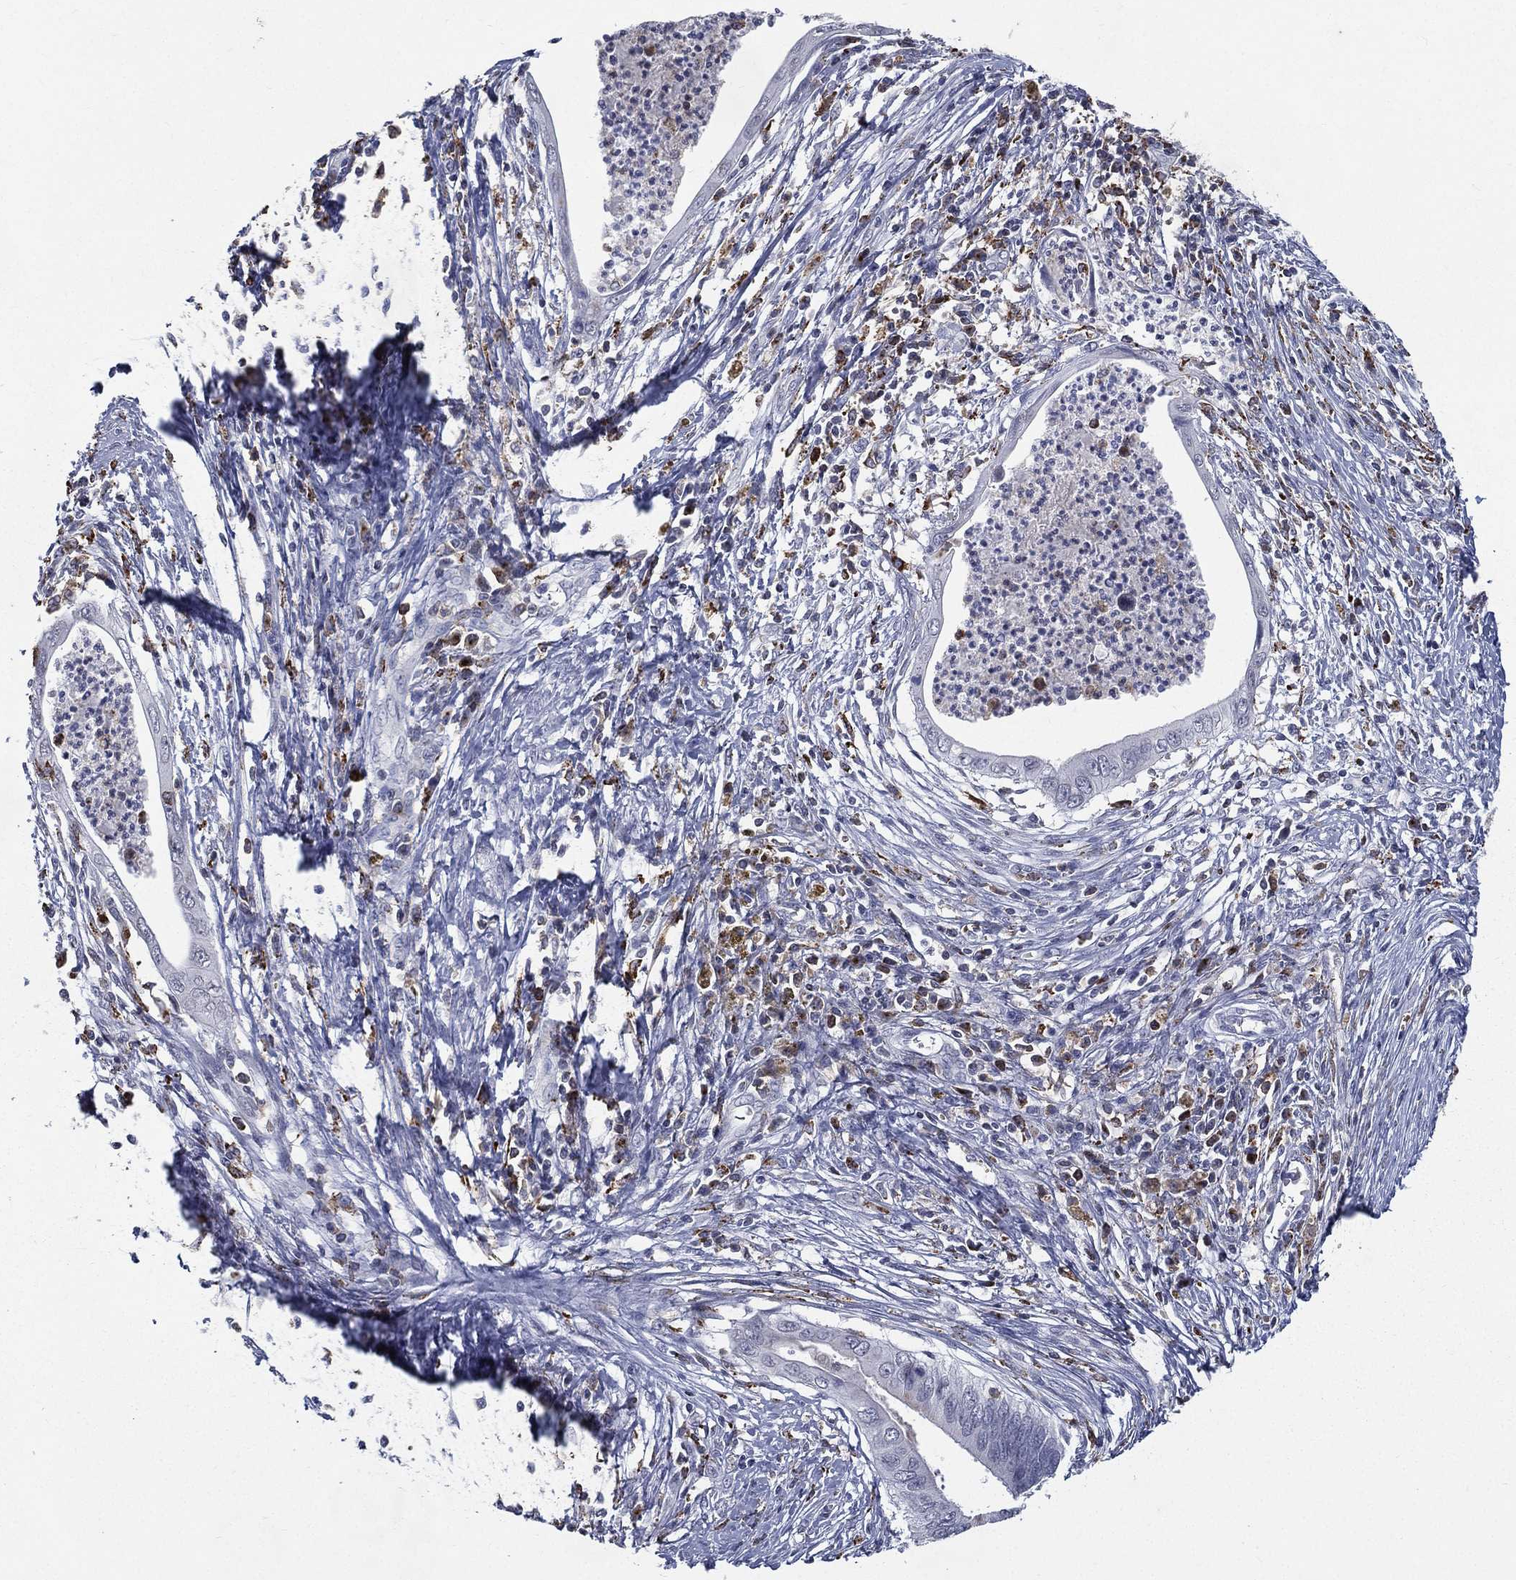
{"staining": {"intensity": "negative", "quantity": "none", "location": "none"}, "tissue": "cervical cancer", "cell_type": "Tumor cells", "image_type": "cancer", "snomed": [{"axis": "morphology", "description": "Adenocarcinoma, NOS"}, {"axis": "topography", "description": "Cervix"}], "caption": "High power microscopy micrograph of an IHC image of cervical adenocarcinoma, revealing no significant expression in tumor cells. (DAB (3,3'-diaminobenzidine) immunohistochemistry visualized using brightfield microscopy, high magnification).", "gene": "EVI2B", "patient": {"sex": "female", "age": 42}}